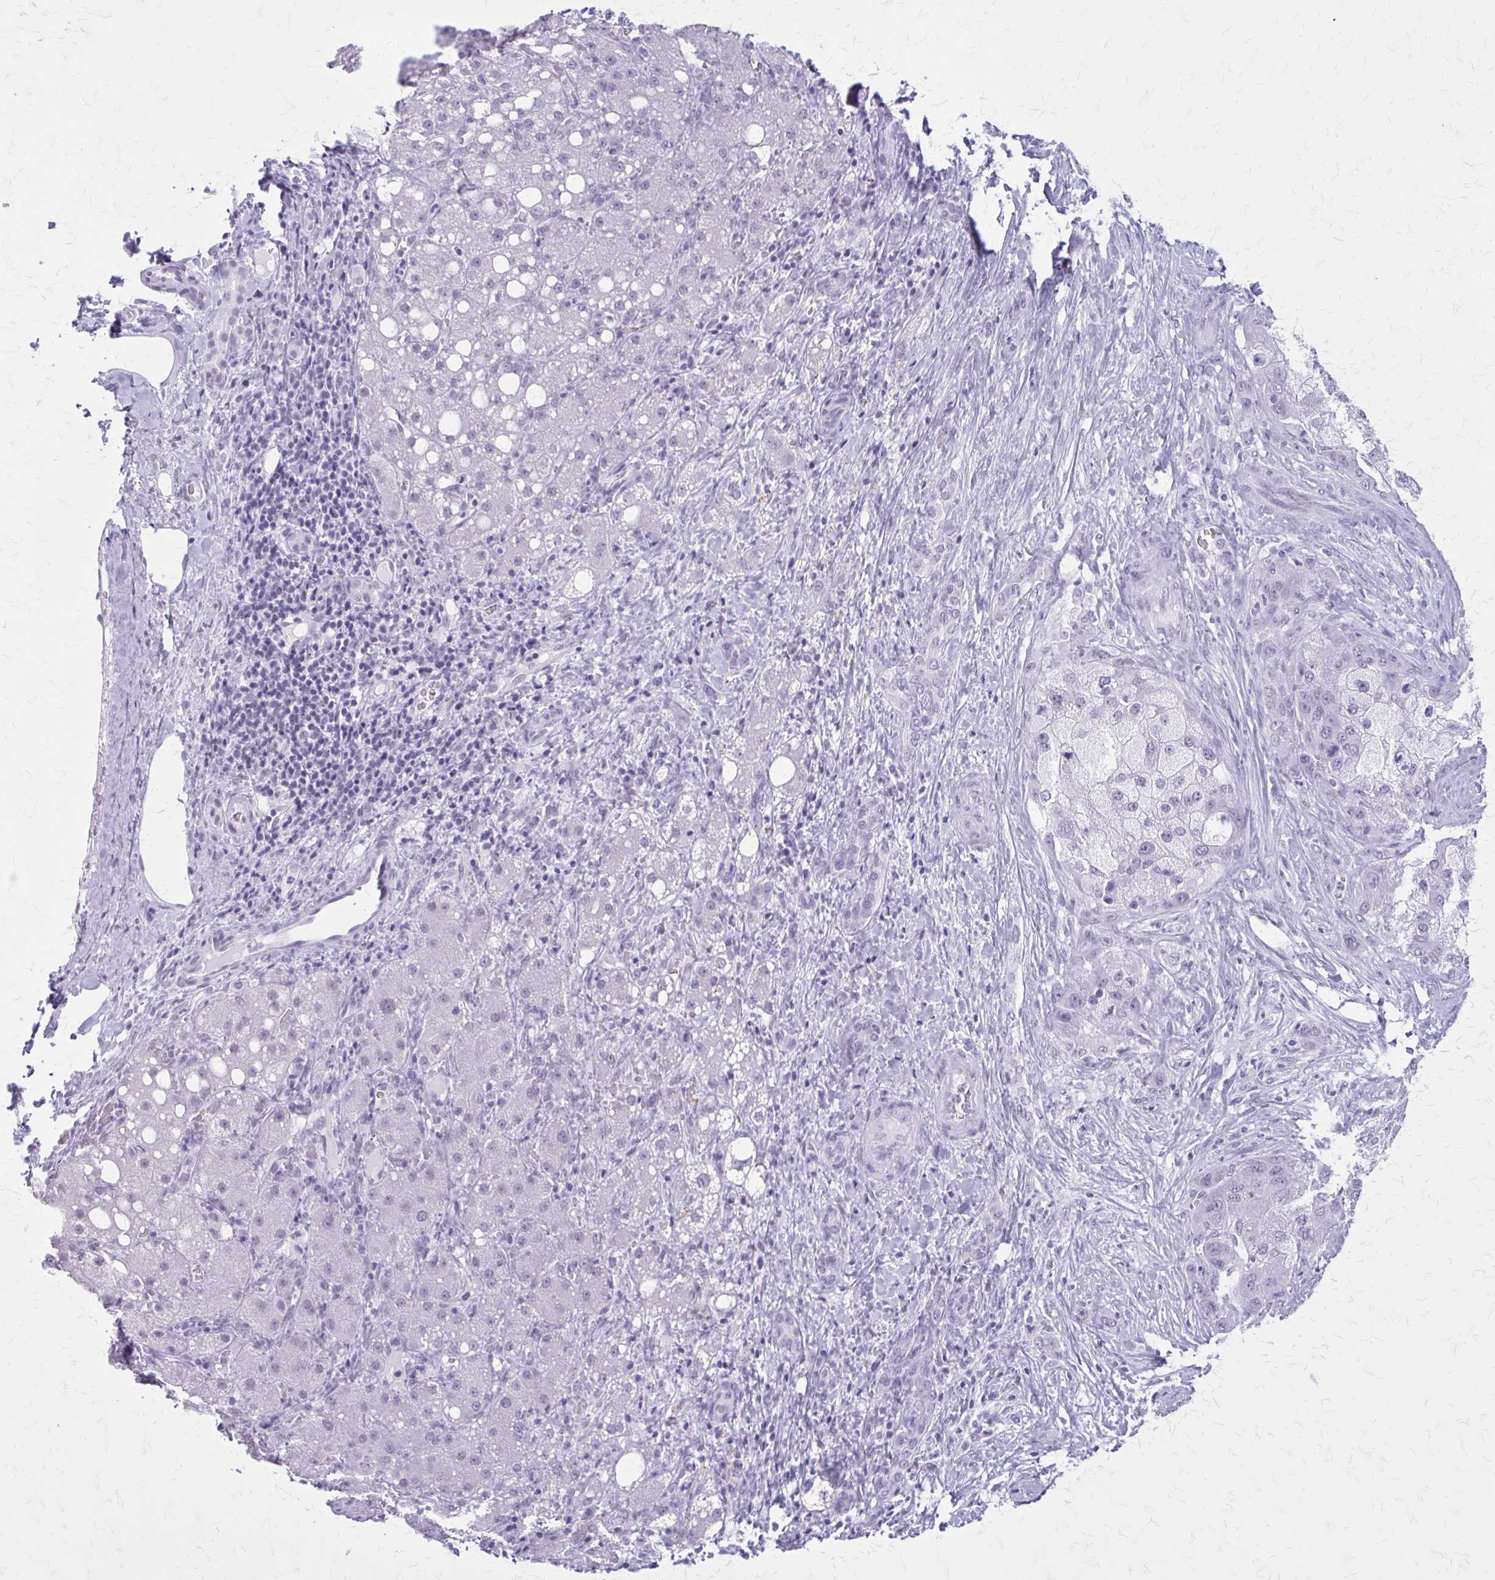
{"staining": {"intensity": "negative", "quantity": "none", "location": "none"}, "tissue": "liver cancer", "cell_type": "Tumor cells", "image_type": "cancer", "snomed": [{"axis": "morphology", "description": "Carcinoma, Hepatocellular, NOS"}, {"axis": "topography", "description": "Liver"}], "caption": "High magnification brightfield microscopy of hepatocellular carcinoma (liver) stained with DAB (3,3'-diaminobenzidine) (brown) and counterstained with hematoxylin (blue): tumor cells show no significant positivity. Brightfield microscopy of immunohistochemistry stained with DAB (3,3'-diaminobenzidine) (brown) and hematoxylin (blue), captured at high magnification.", "gene": "GAD1", "patient": {"sex": "male", "age": 67}}